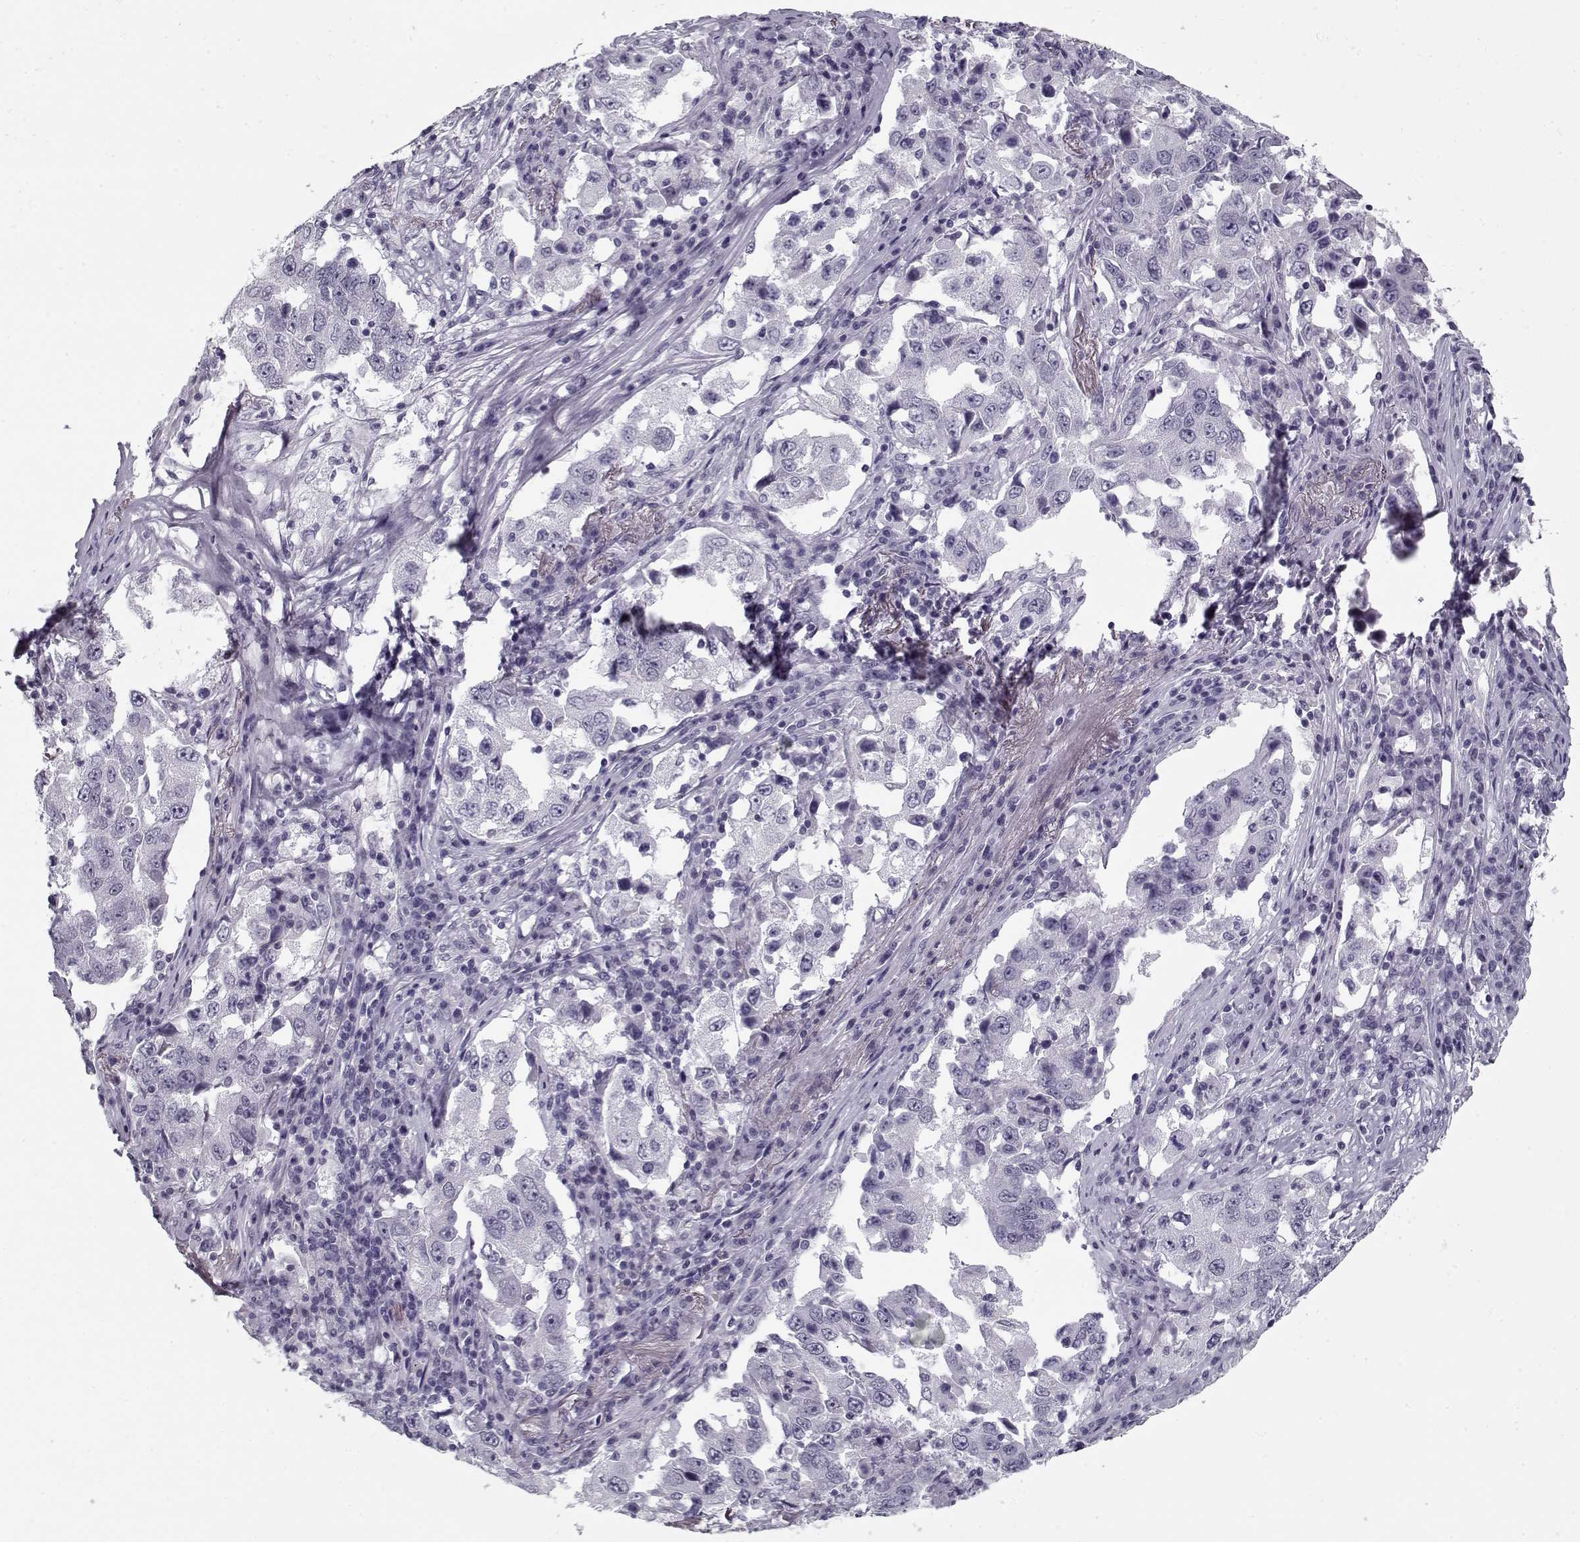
{"staining": {"intensity": "negative", "quantity": "none", "location": "none"}, "tissue": "lung cancer", "cell_type": "Tumor cells", "image_type": "cancer", "snomed": [{"axis": "morphology", "description": "Adenocarcinoma, NOS"}, {"axis": "topography", "description": "Lung"}], "caption": "Tumor cells are negative for brown protein staining in lung cancer.", "gene": "SPACA9", "patient": {"sex": "male", "age": 73}}